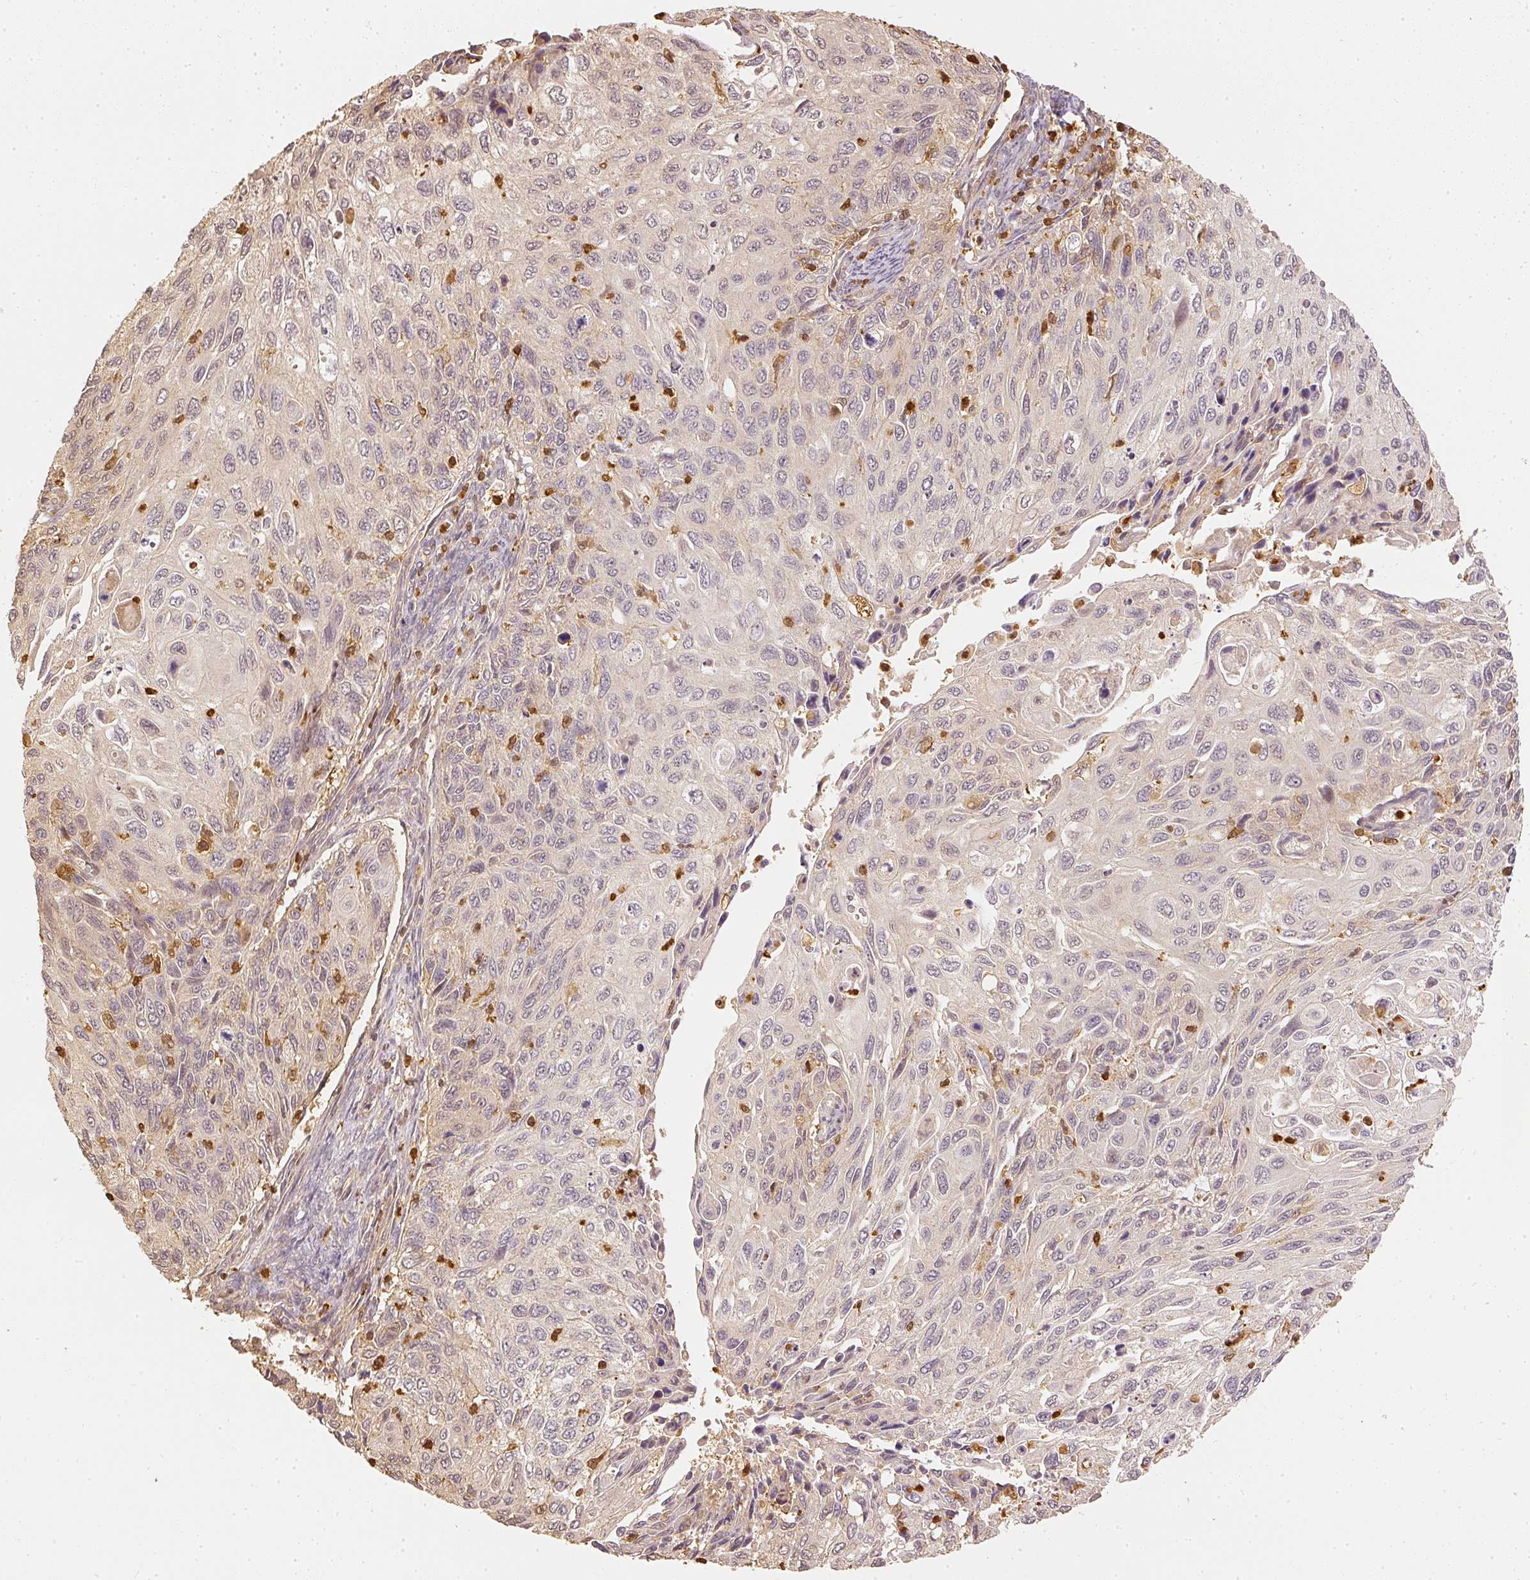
{"staining": {"intensity": "negative", "quantity": "none", "location": "none"}, "tissue": "cervical cancer", "cell_type": "Tumor cells", "image_type": "cancer", "snomed": [{"axis": "morphology", "description": "Squamous cell carcinoma, NOS"}, {"axis": "topography", "description": "Cervix"}], "caption": "Protein analysis of cervical cancer (squamous cell carcinoma) reveals no significant positivity in tumor cells.", "gene": "PFN1", "patient": {"sex": "female", "age": 70}}